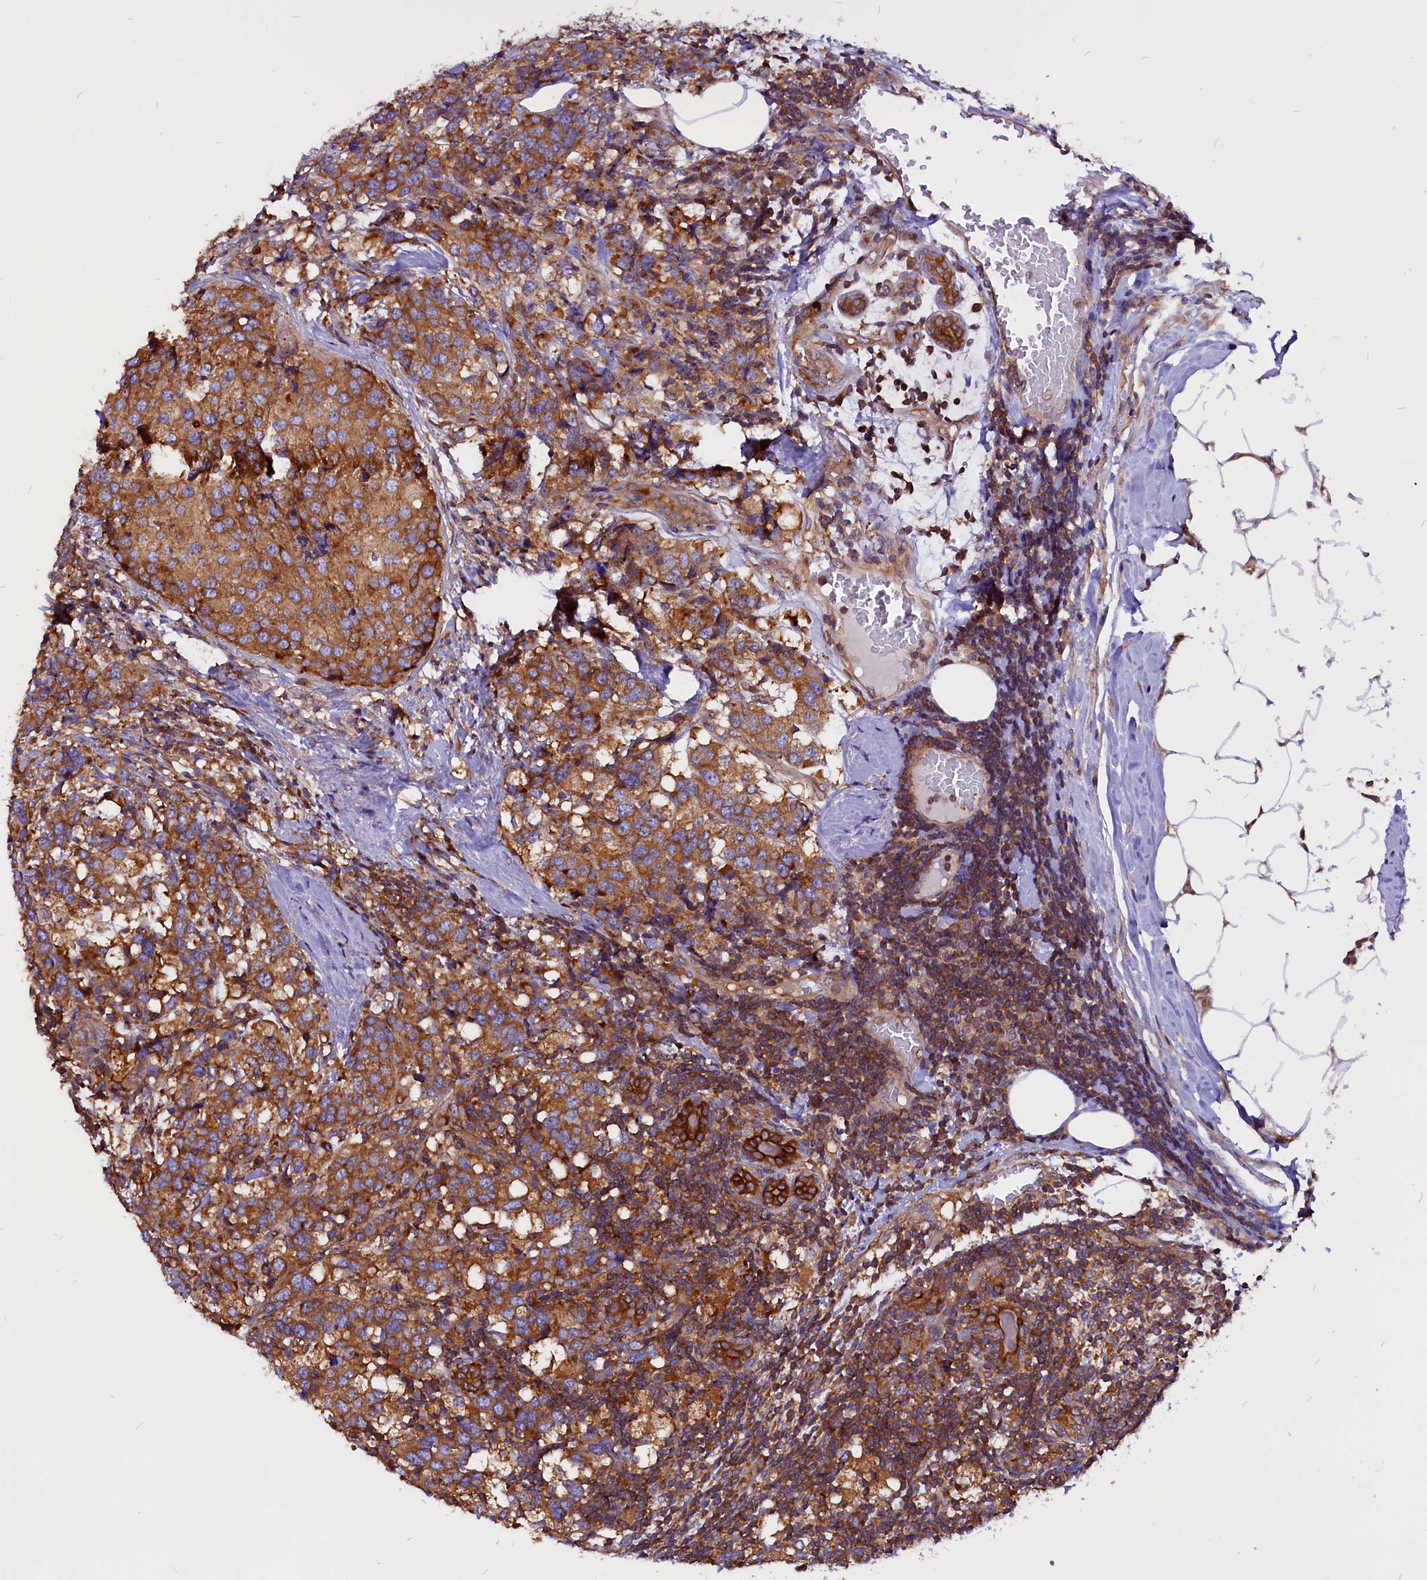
{"staining": {"intensity": "moderate", "quantity": ">75%", "location": "cytoplasmic/membranous"}, "tissue": "breast cancer", "cell_type": "Tumor cells", "image_type": "cancer", "snomed": [{"axis": "morphology", "description": "Lobular carcinoma"}, {"axis": "topography", "description": "Breast"}], "caption": "This micrograph reveals breast cancer (lobular carcinoma) stained with IHC to label a protein in brown. The cytoplasmic/membranous of tumor cells show moderate positivity for the protein. Nuclei are counter-stained blue.", "gene": "EIF3G", "patient": {"sex": "female", "age": 59}}